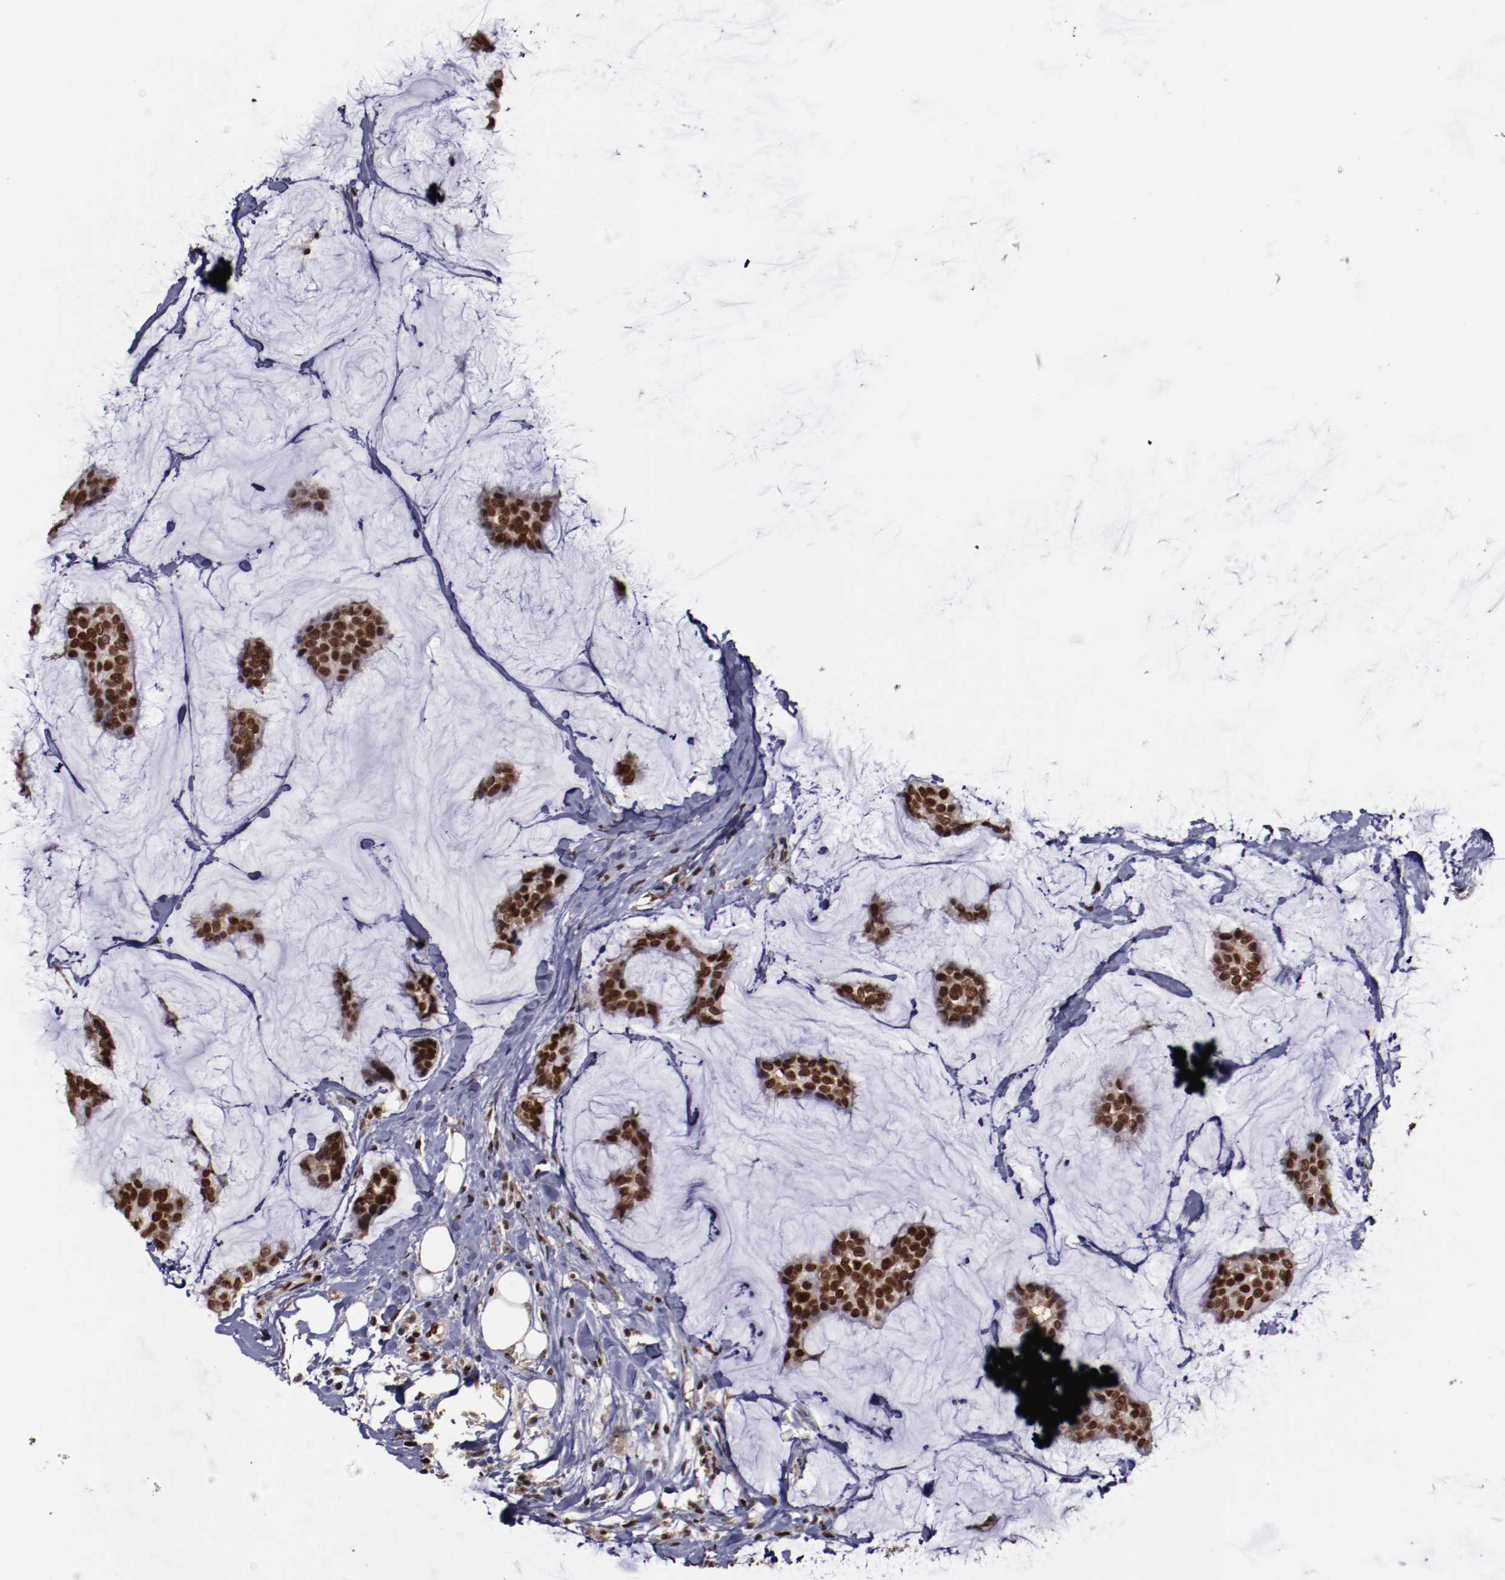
{"staining": {"intensity": "moderate", "quantity": ">75%", "location": "nuclear"}, "tissue": "breast cancer", "cell_type": "Tumor cells", "image_type": "cancer", "snomed": [{"axis": "morphology", "description": "Duct carcinoma"}, {"axis": "topography", "description": "Breast"}], "caption": "Tumor cells show moderate nuclear staining in about >75% of cells in breast cancer. The staining was performed using DAB (3,3'-diaminobenzidine) to visualize the protein expression in brown, while the nuclei were stained in blue with hematoxylin (Magnification: 20x).", "gene": "APEX1", "patient": {"sex": "female", "age": 93}}